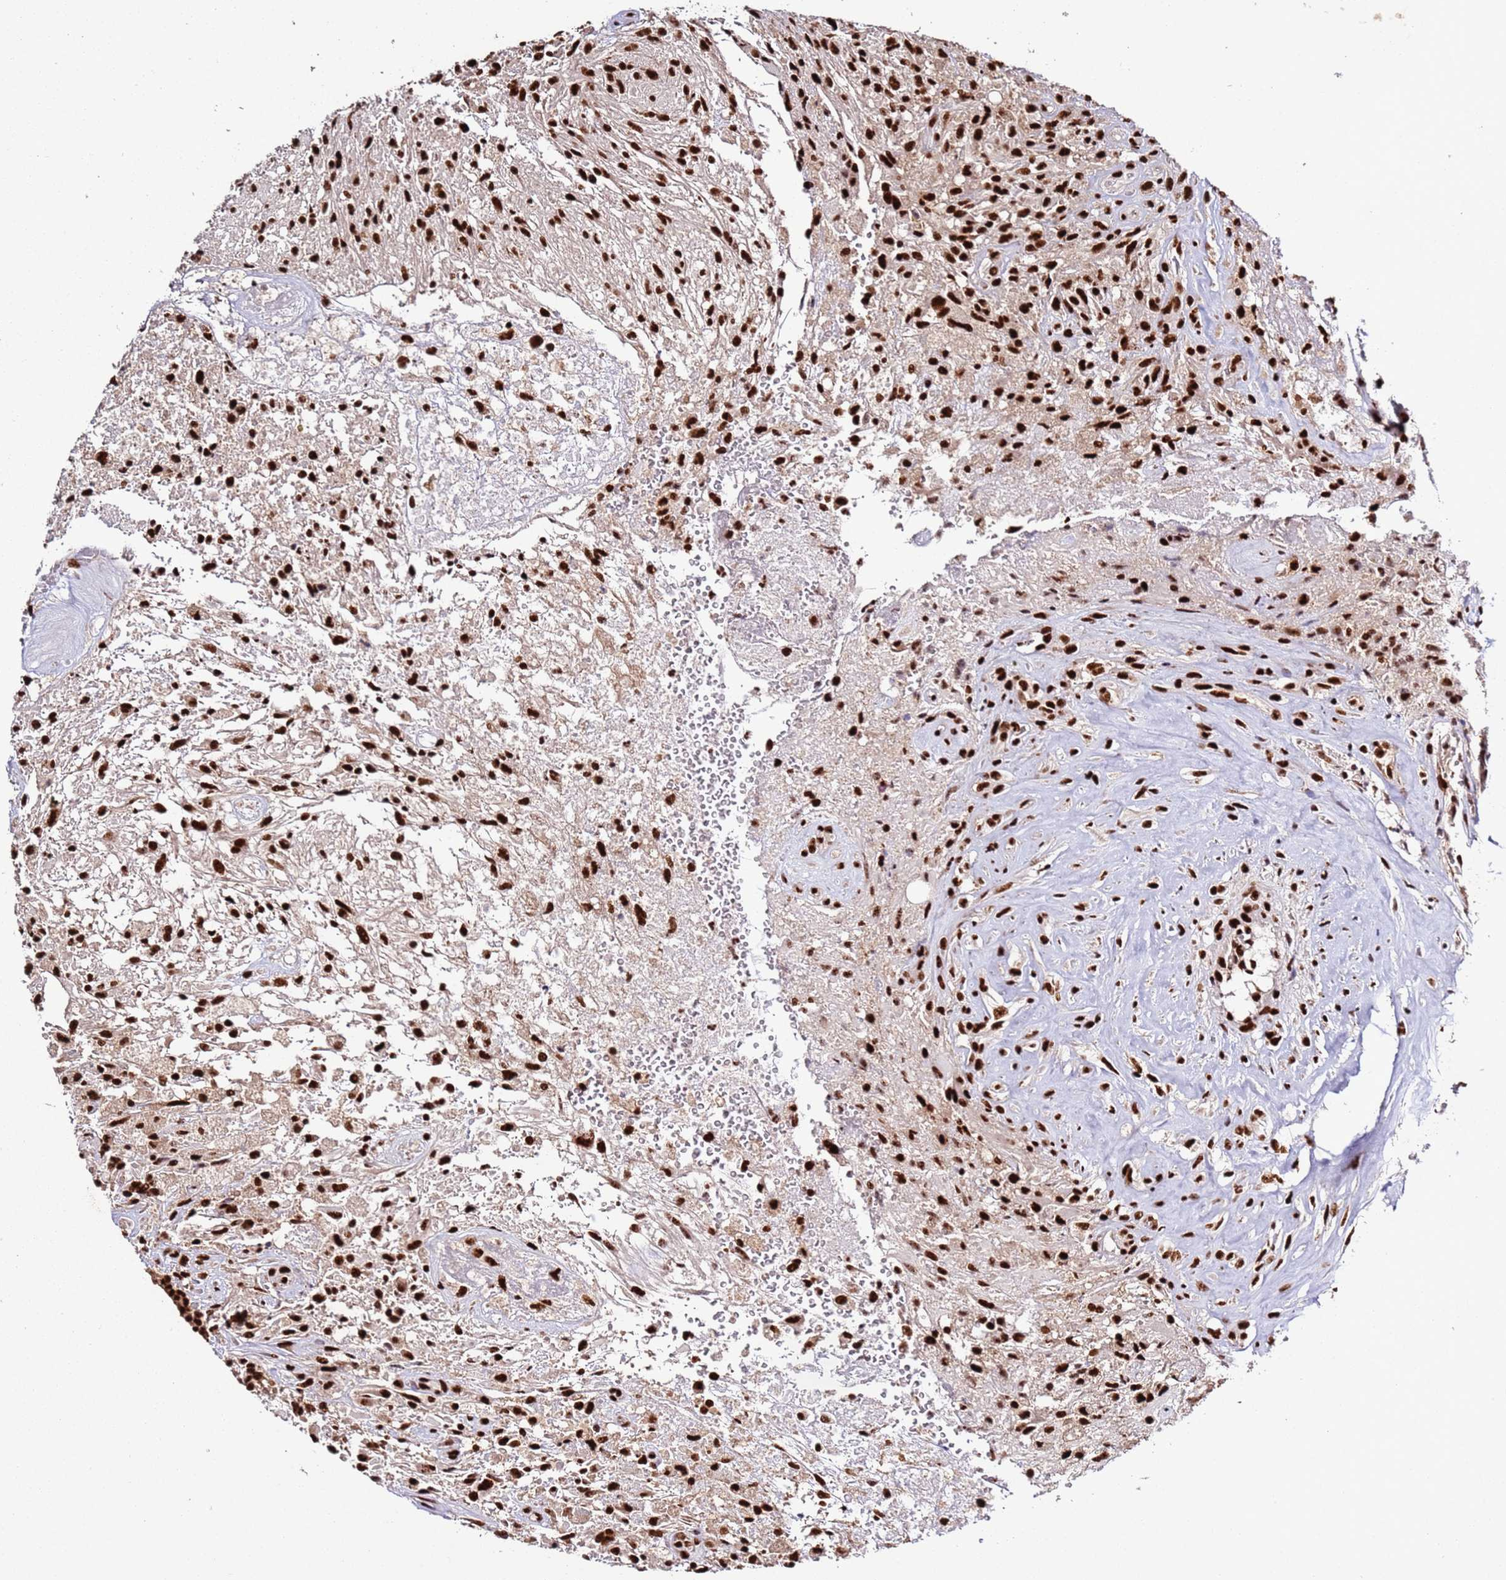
{"staining": {"intensity": "strong", "quantity": ">75%", "location": "nuclear"}, "tissue": "glioma", "cell_type": "Tumor cells", "image_type": "cancer", "snomed": [{"axis": "morphology", "description": "Glioma, malignant, High grade"}, {"axis": "topography", "description": "Brain"}], "caption": "Glioma tissue shows strong nuclear positivity in about >75% of tumor cells, visualized by immunohistochemistry.", "gene": "C6orf226", "patient": {"sex": "male", "age": 56}}